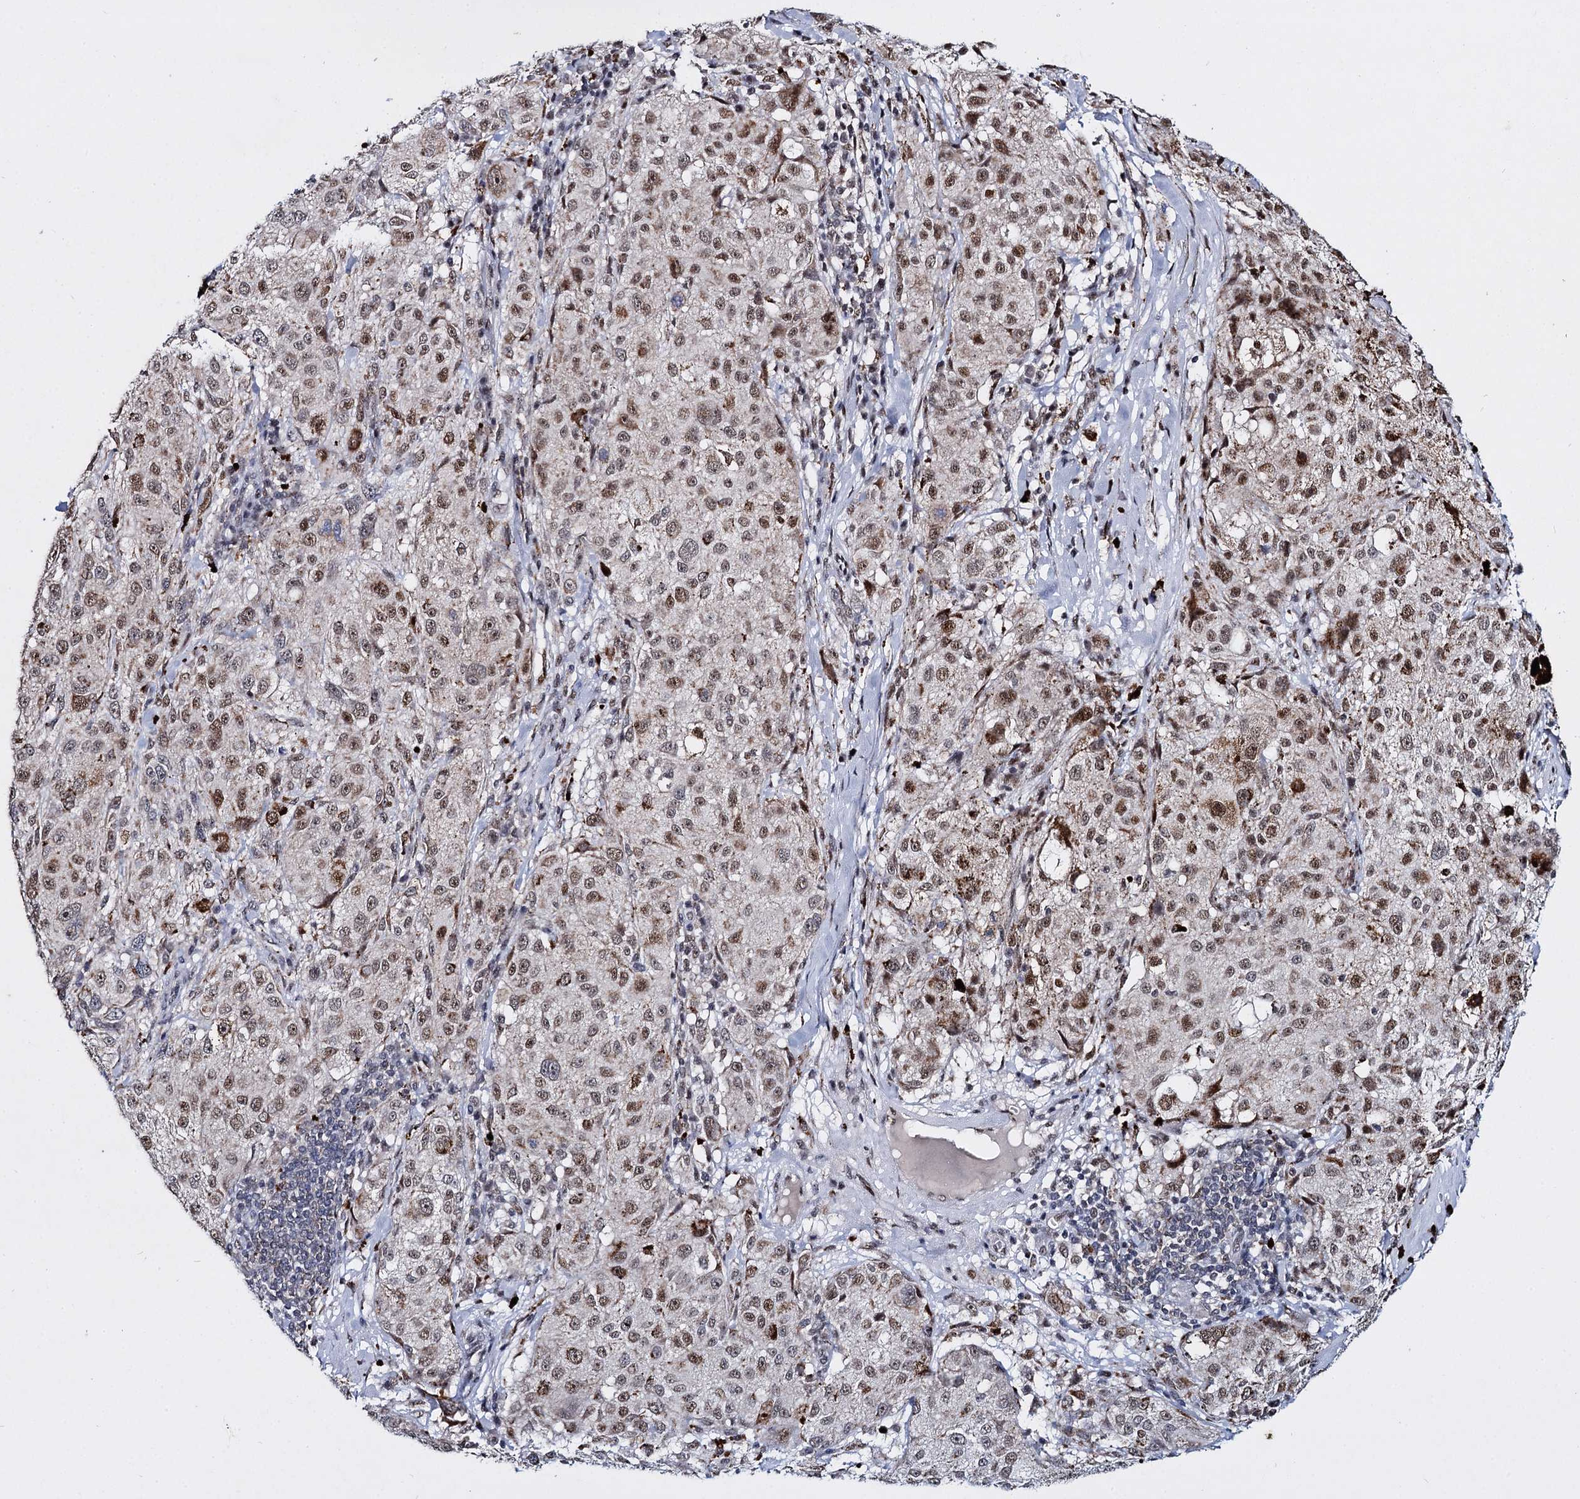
{"staining": {"intensity": "moderate", "quantity": ">75%", "location": "nuclear"}, "tissue": "melanoma", "cell_type": "Tumor cells", "image_type": "cancer", "snomed": [{"axis": "morphology", "description": "Necrosis, NOS"}, {"axis": "morphology", "description": "Malignant melanoma, NOS"}, {"axis": "topography", "description": "Skin"}], "caption": "Immunohistochemistry (IHC) (DAB (3,3'-diaminobenzidine)) staining of human melanoma displays moderate nuclear protein staining in about >75% of tumor cells.", "gene": "RPUSD4", "patient": {"sex": "female", "age": 87}}